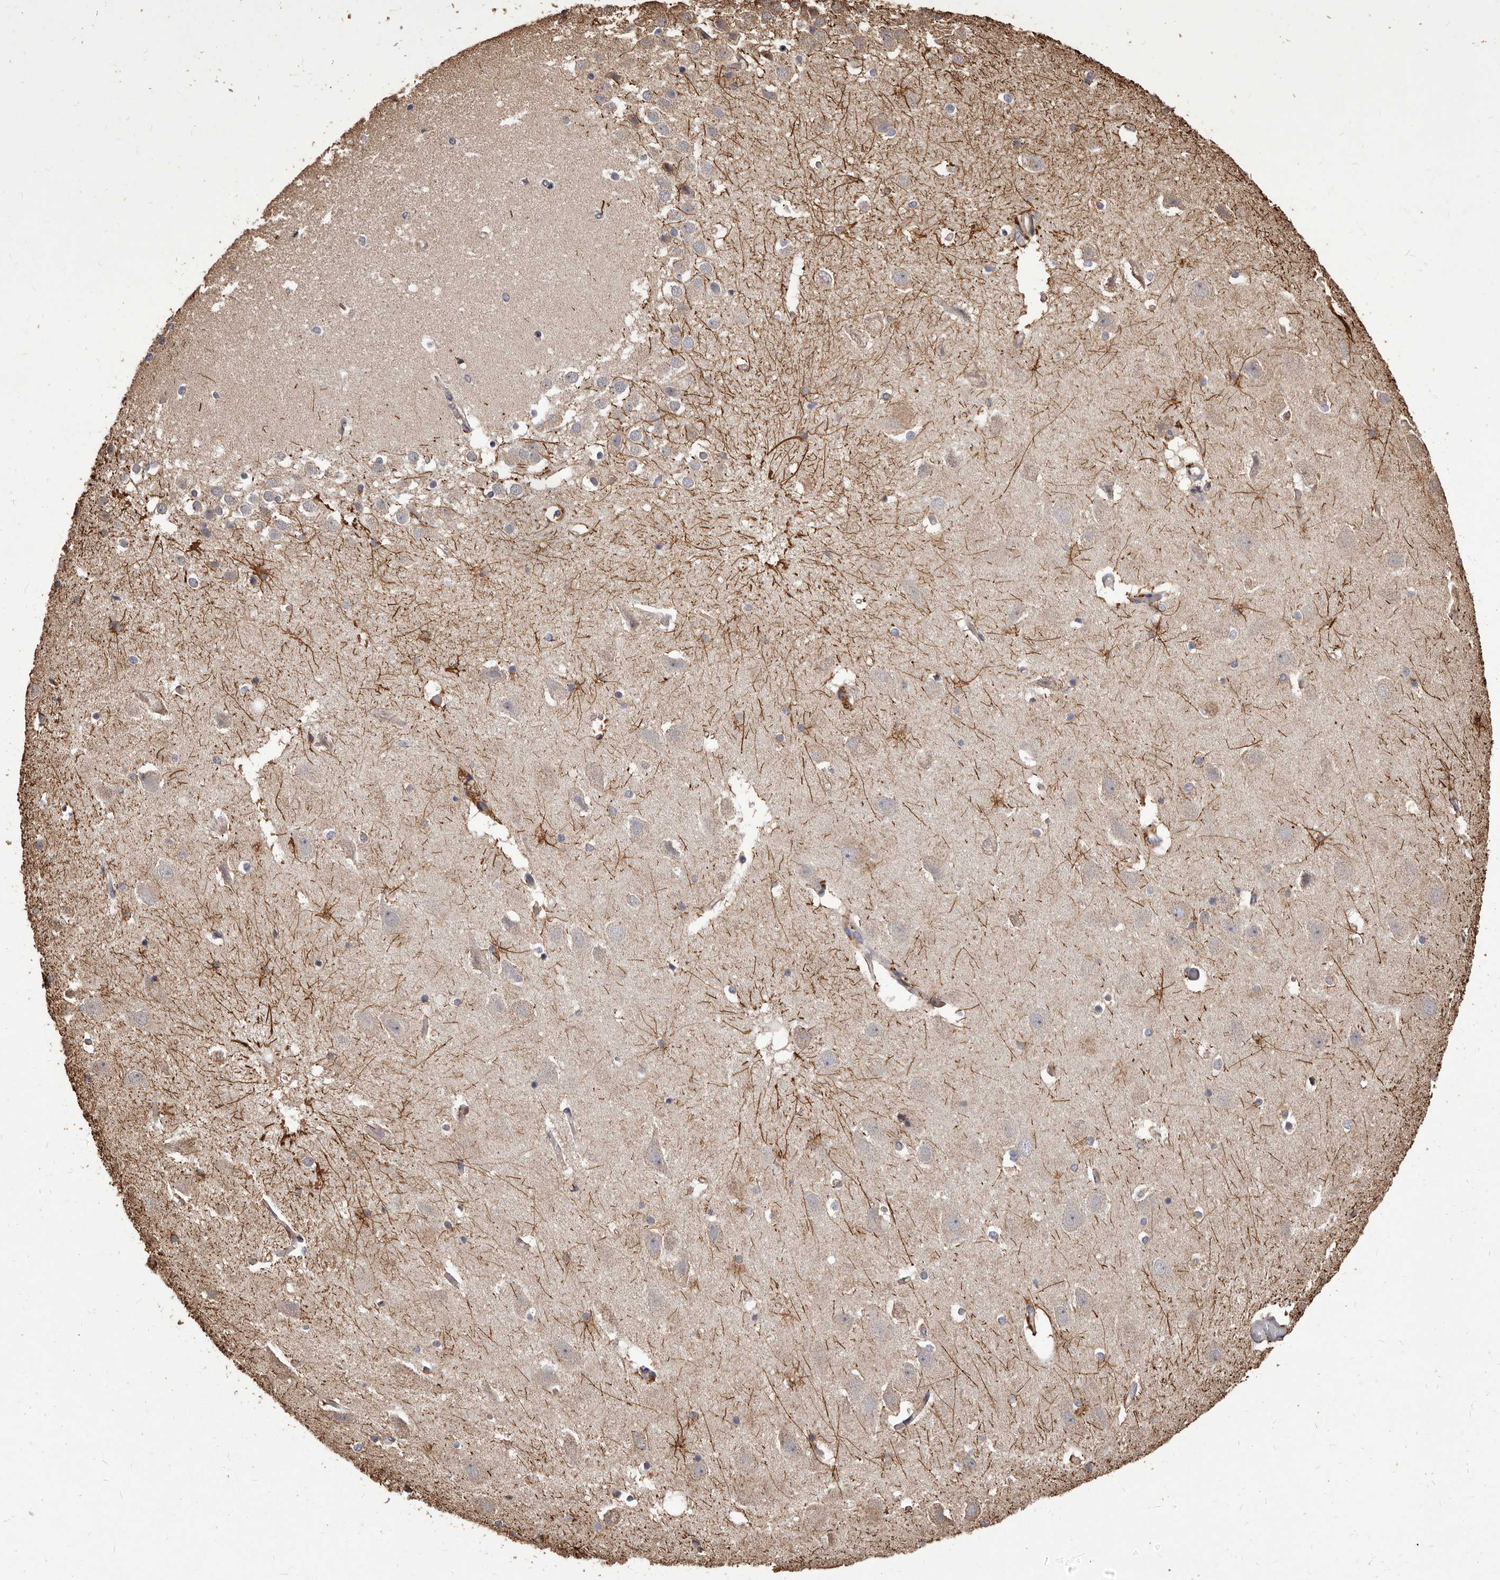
{"staining": {"intensity": "moderate", "quantity": "<25%", "location": "cytoplasmic/membranous"}, "tissue": "hippocampus", "cell_type": "Glial cells", "image_type": "normal", "snomed": [{"axis": "morphology", "description": "Normal tissue, NOS"}, {"axis": "topography", "description": "Hippocampus"}], "caption": "About <25% of glial cells in benign human hippocampus display moderate cytoplasmic/membranous protein expression as visualized by brown immunohistochemical staining.", "gene": "ALPK1", "patient": {"sex": "female", "age": 52}}